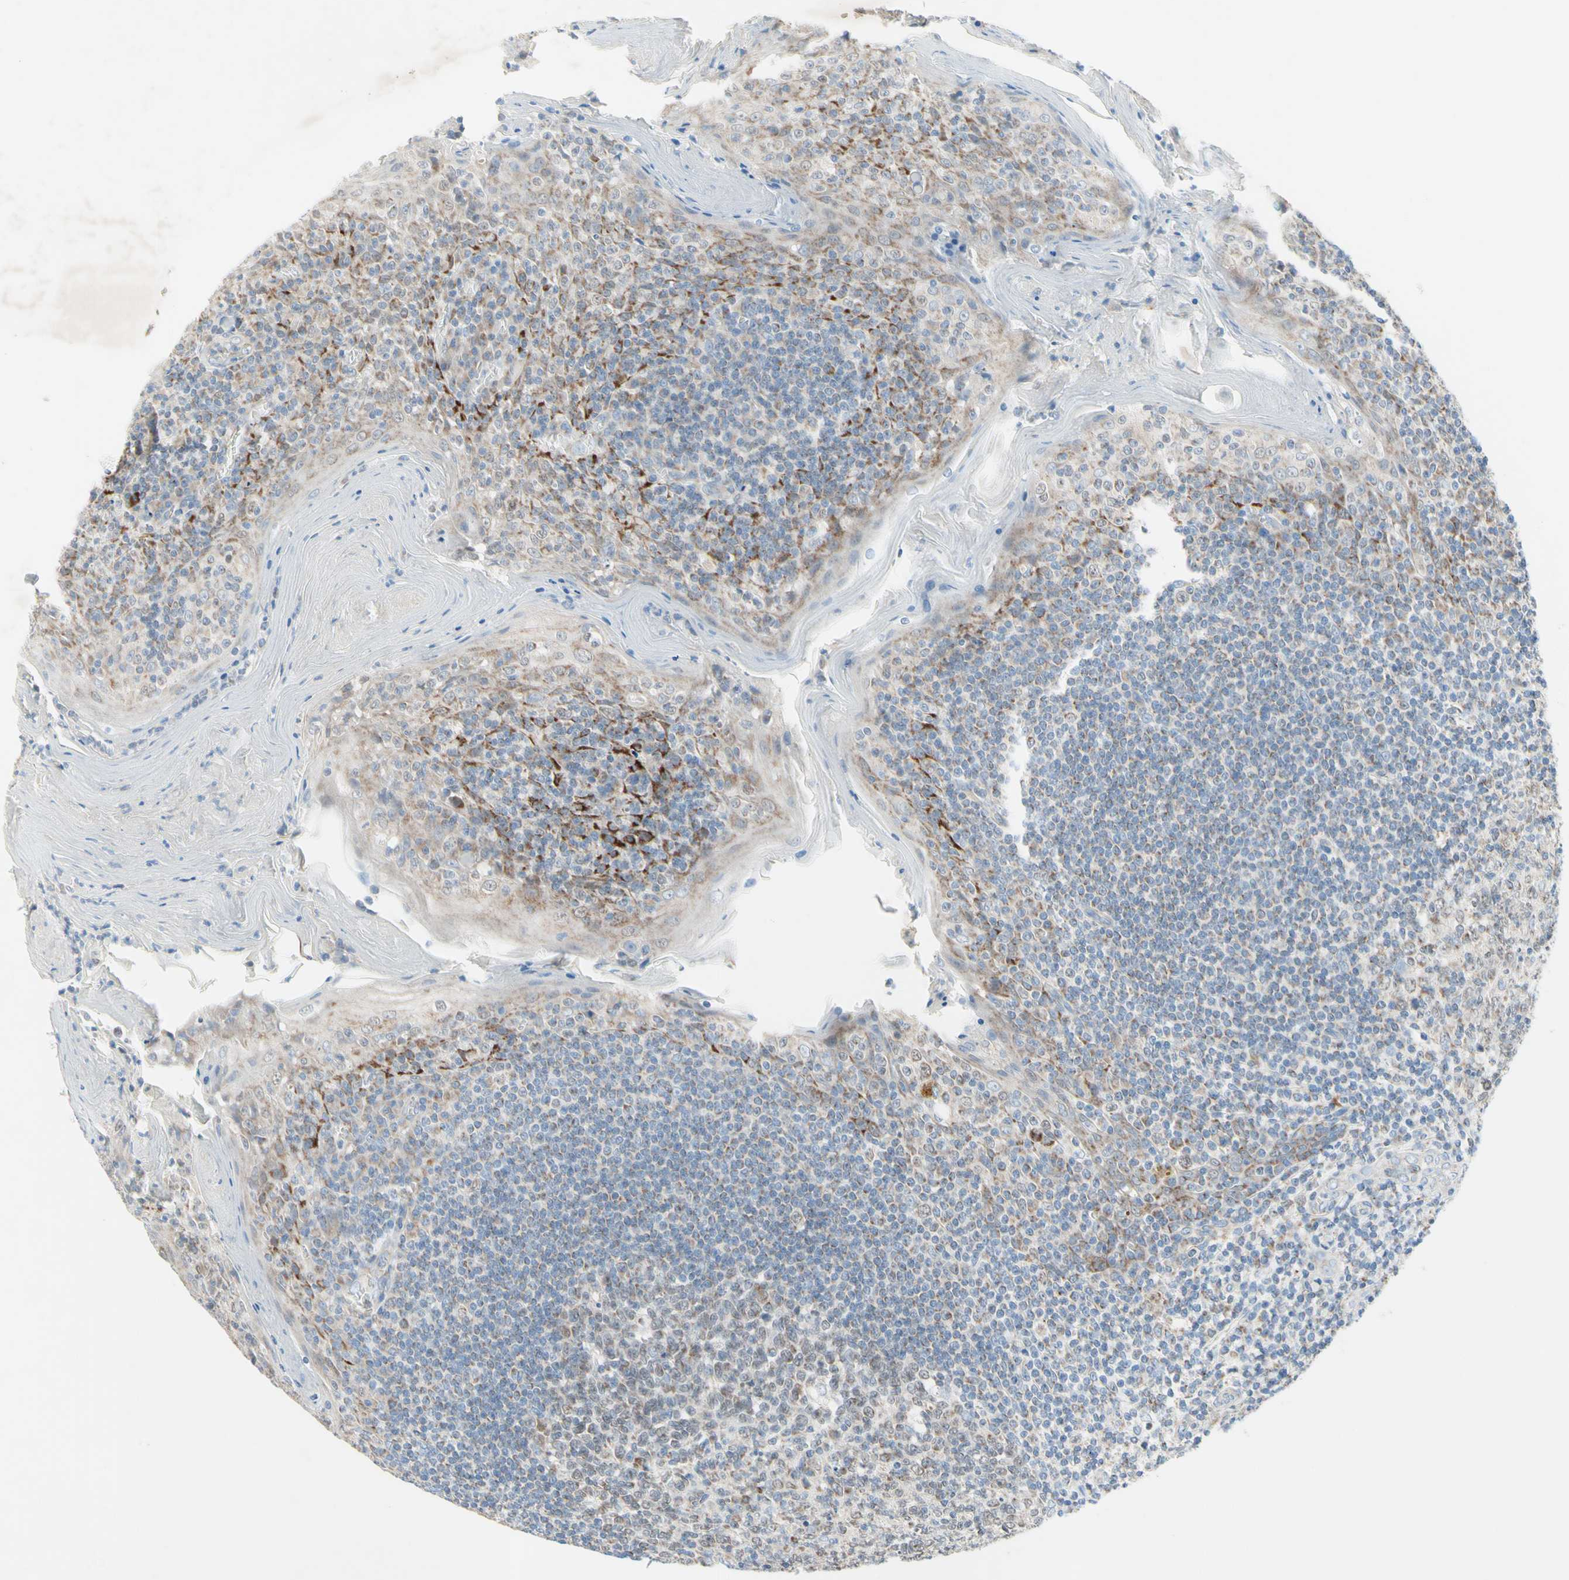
{"staining": {"intensity": "weak", "quantity": "25%-75%", "location": "cytoplasmic/membranous"}, "tissue": "tonsil", "cell_type": "Germinal center cells", "image_type": "normal", "snomed": [{"axis": "morphology", "description": "Normal tissue, NOS"}, {"axis": "topography", "description": "Tonsil"}], "caption": "This is a photomicrograph of IHC staining of normal tonsil, which shows weak positivity in the cytoplasmic/membranous of germinal center cells.", "gene": "MFF", "patient": {"sex": "male", "age": 31}}